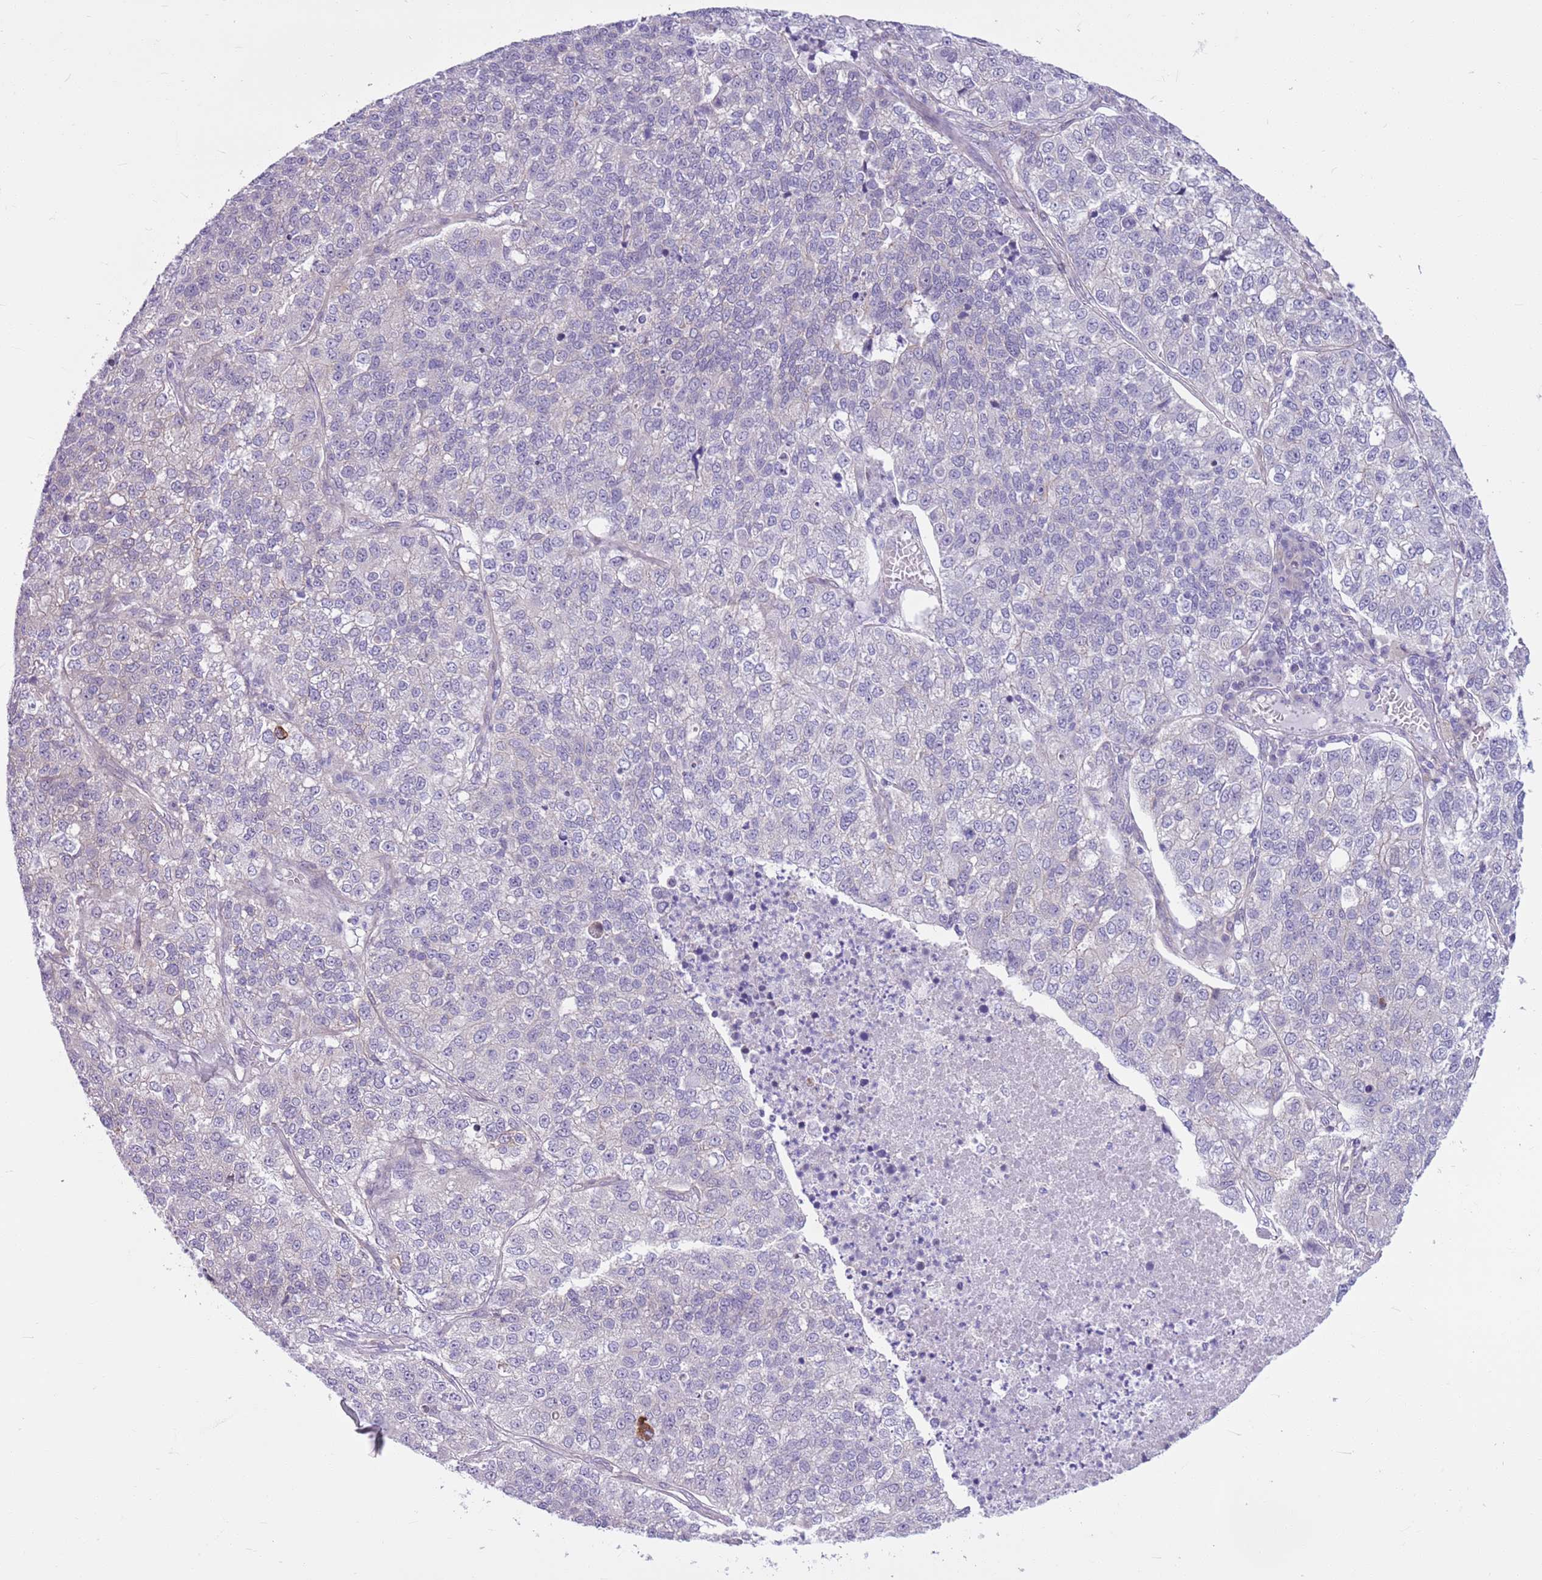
{"staining": {"intensity": "negative", "quantity": "none", "location": "none"}, "tissue": "lung cancer", "cell_type": "Tumor cells", "image_type": "cancer", "snomed": [{"axis": "morphology", "description": "Adenocarcinoma, NOS"}, {"axis": "topography", "description": "Lung"}], "caption": "A micrograph of lung adenocarcinoma stained for a protein exhibits no brown staining in tumor cells.", "gene": "PARP8", "patient": {"sex": "male", "age": 49}}